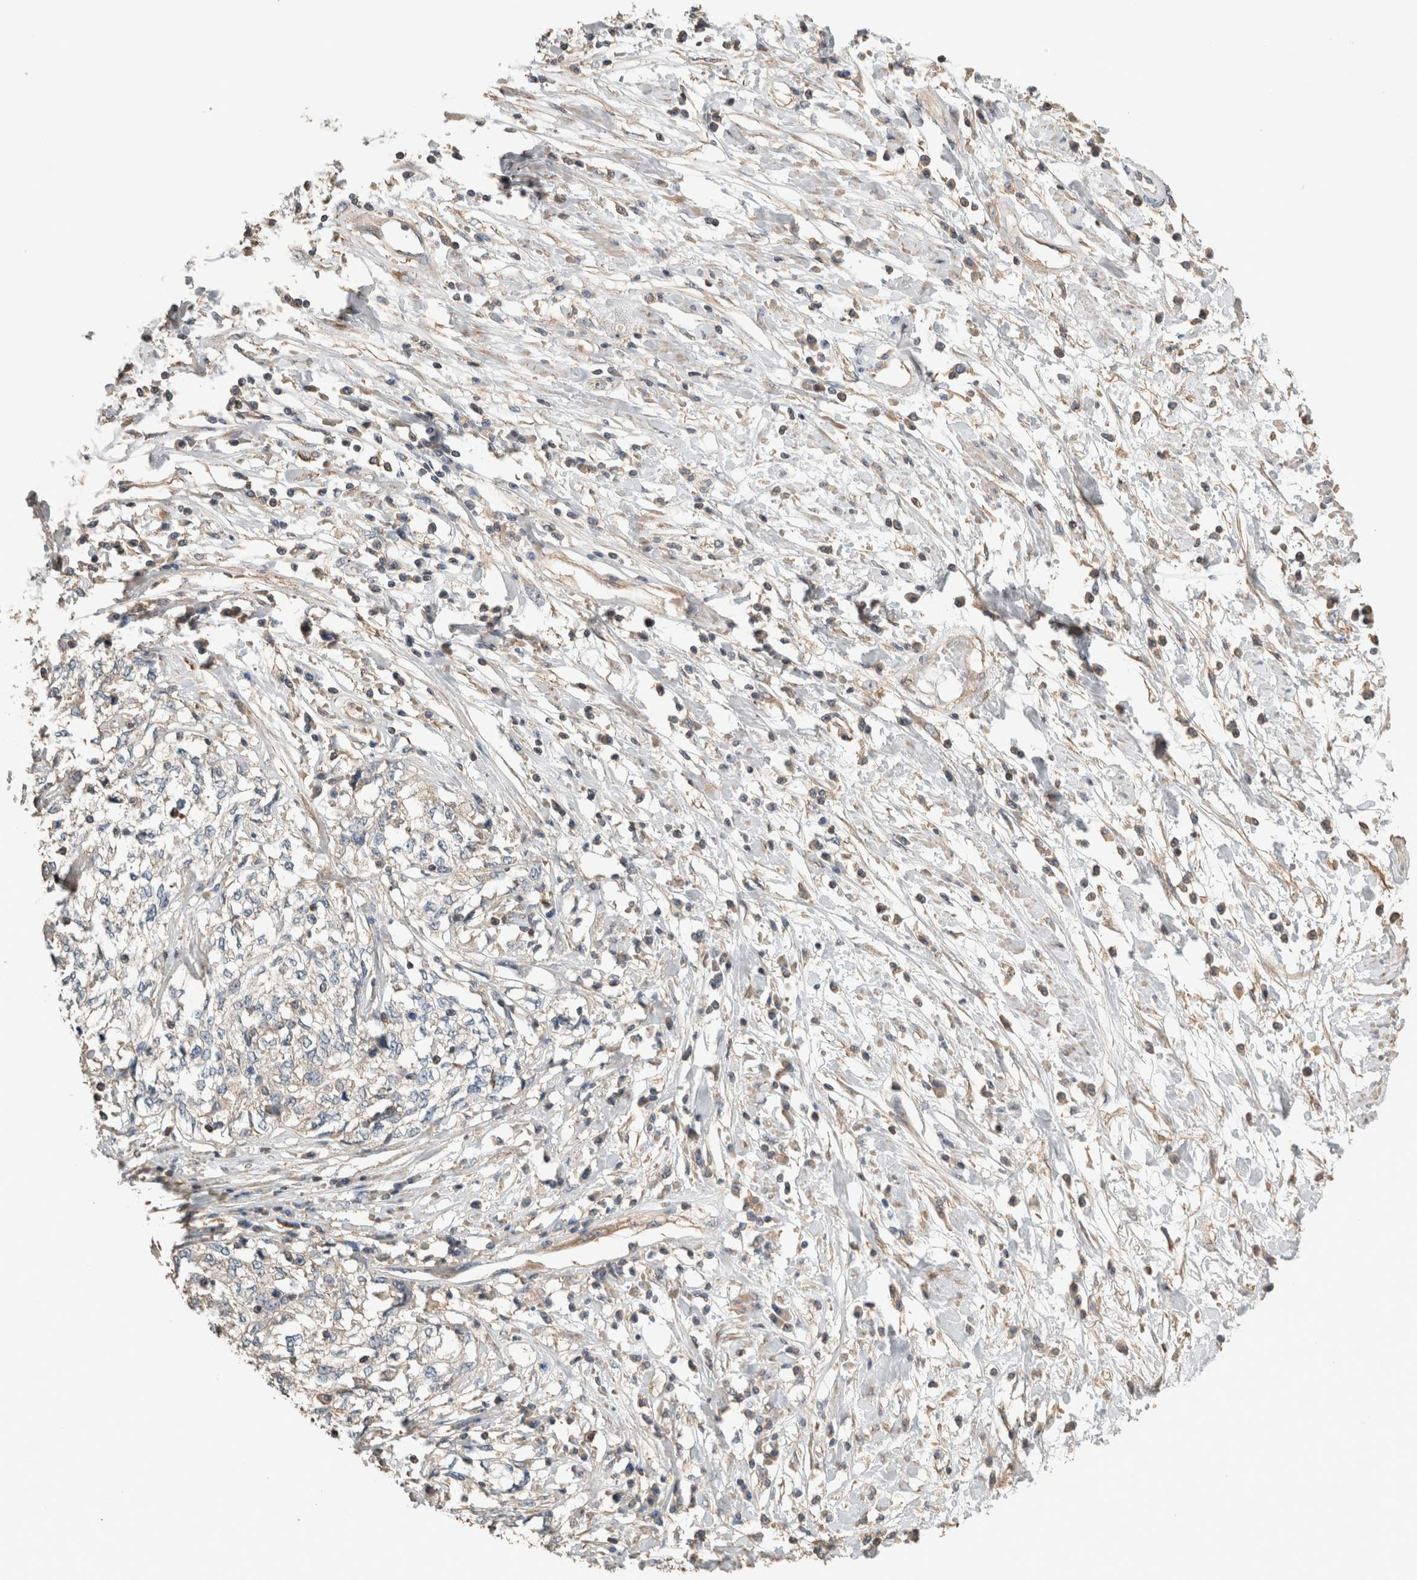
{"staining": {"intensity": "negative", "quantity": "none", "location": "none"}, "tissue": "cervical cancer", "cell_type": "Tumor cells", "image_type": "cancer", "snomed": [{"axis": "morphology", "description": "Squamous cell carcinoma, NOS"}, {"axis": "topography", "description": "Cervix"}], "caption": "Human cervical squamous cell carcinoma stained for a protein using immunohistochemistry (IHC) exhibits no expression in tumor cells.", "gene": "EIF4G3", "patient": {"sex": "female", "age": 57}}